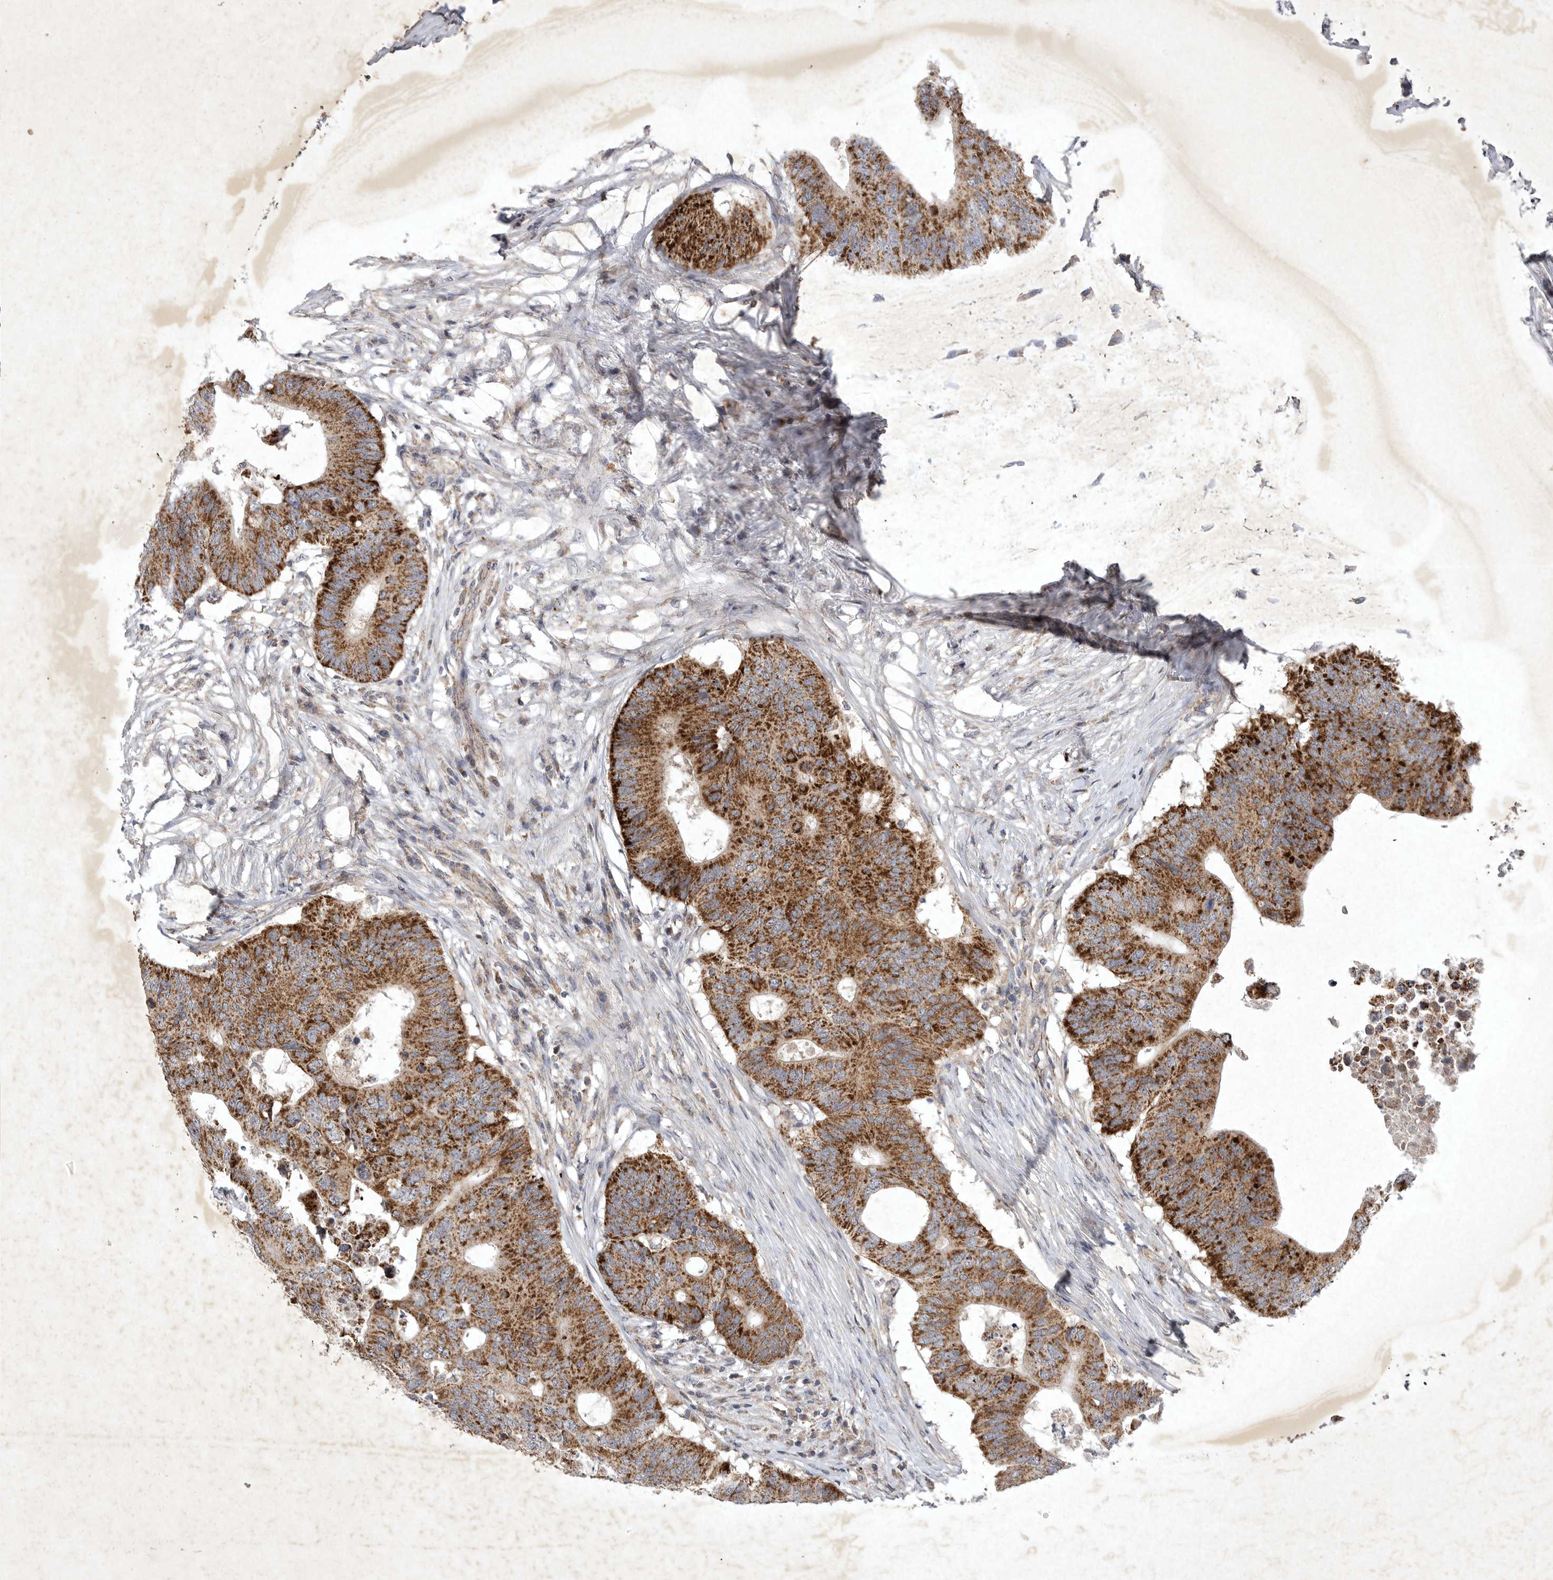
{"staining": {"intensity": "strong", "quantity": ">75%", "location": "cytoplasmic/membranous"}, "tissue": "colorectal cancer", "cell_type": "Tumor cells", "image_type": "cancer", "snomed": [{"axis": "morphology", "description": "Adenocarcinoma, NOS"}, {"axis": "topography", "description": "Colon"}], "caption": "This is a micrograph of immunohistochemistry staining of adenocarcinoma (colorectal), which shows strong staining in the cytoplasmic/membranous of tumor cells.", "gene": "DDR1", "patient": {"sex": "male", "age": 71}}